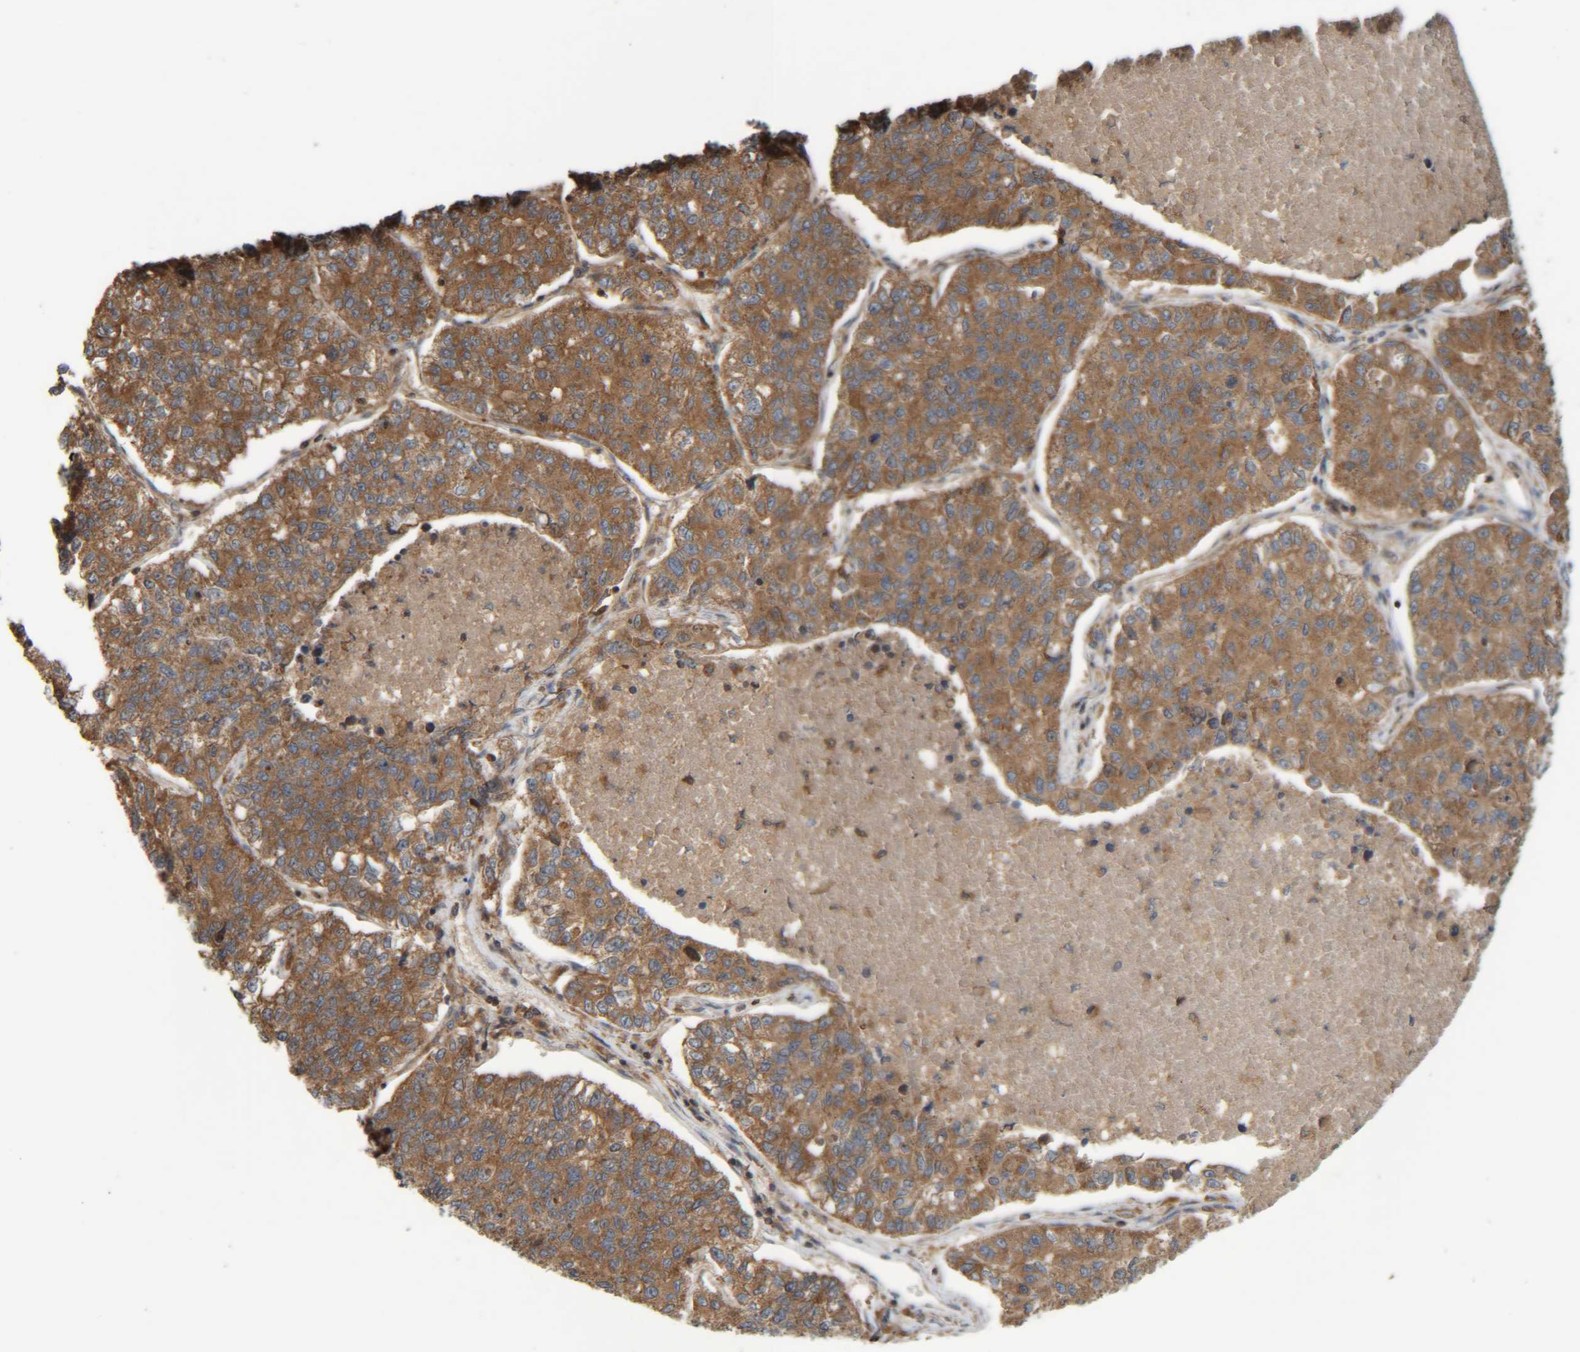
{"staining": {"intensity": "moderate", "quantity": ">75%", "location": "cytoplasmic/membranous"}, "tissue": "lung cancer", "cell_type": "Tumor cells", "image_type": "cancer", "snomed": [{"axis": "morphology", "description": "Adenocarcinoma, NOS"}, {"axis": "topography", "description": "Lung"}], "caption": "Immunohistochemical staining of adenocarcinoma (lung) exhibits moderate cytoplasmic/membranous protein expression in approximately >75% of tumor cells.", "gene": "CCDC57", "patient": {"sex": "male", "age": 49}}